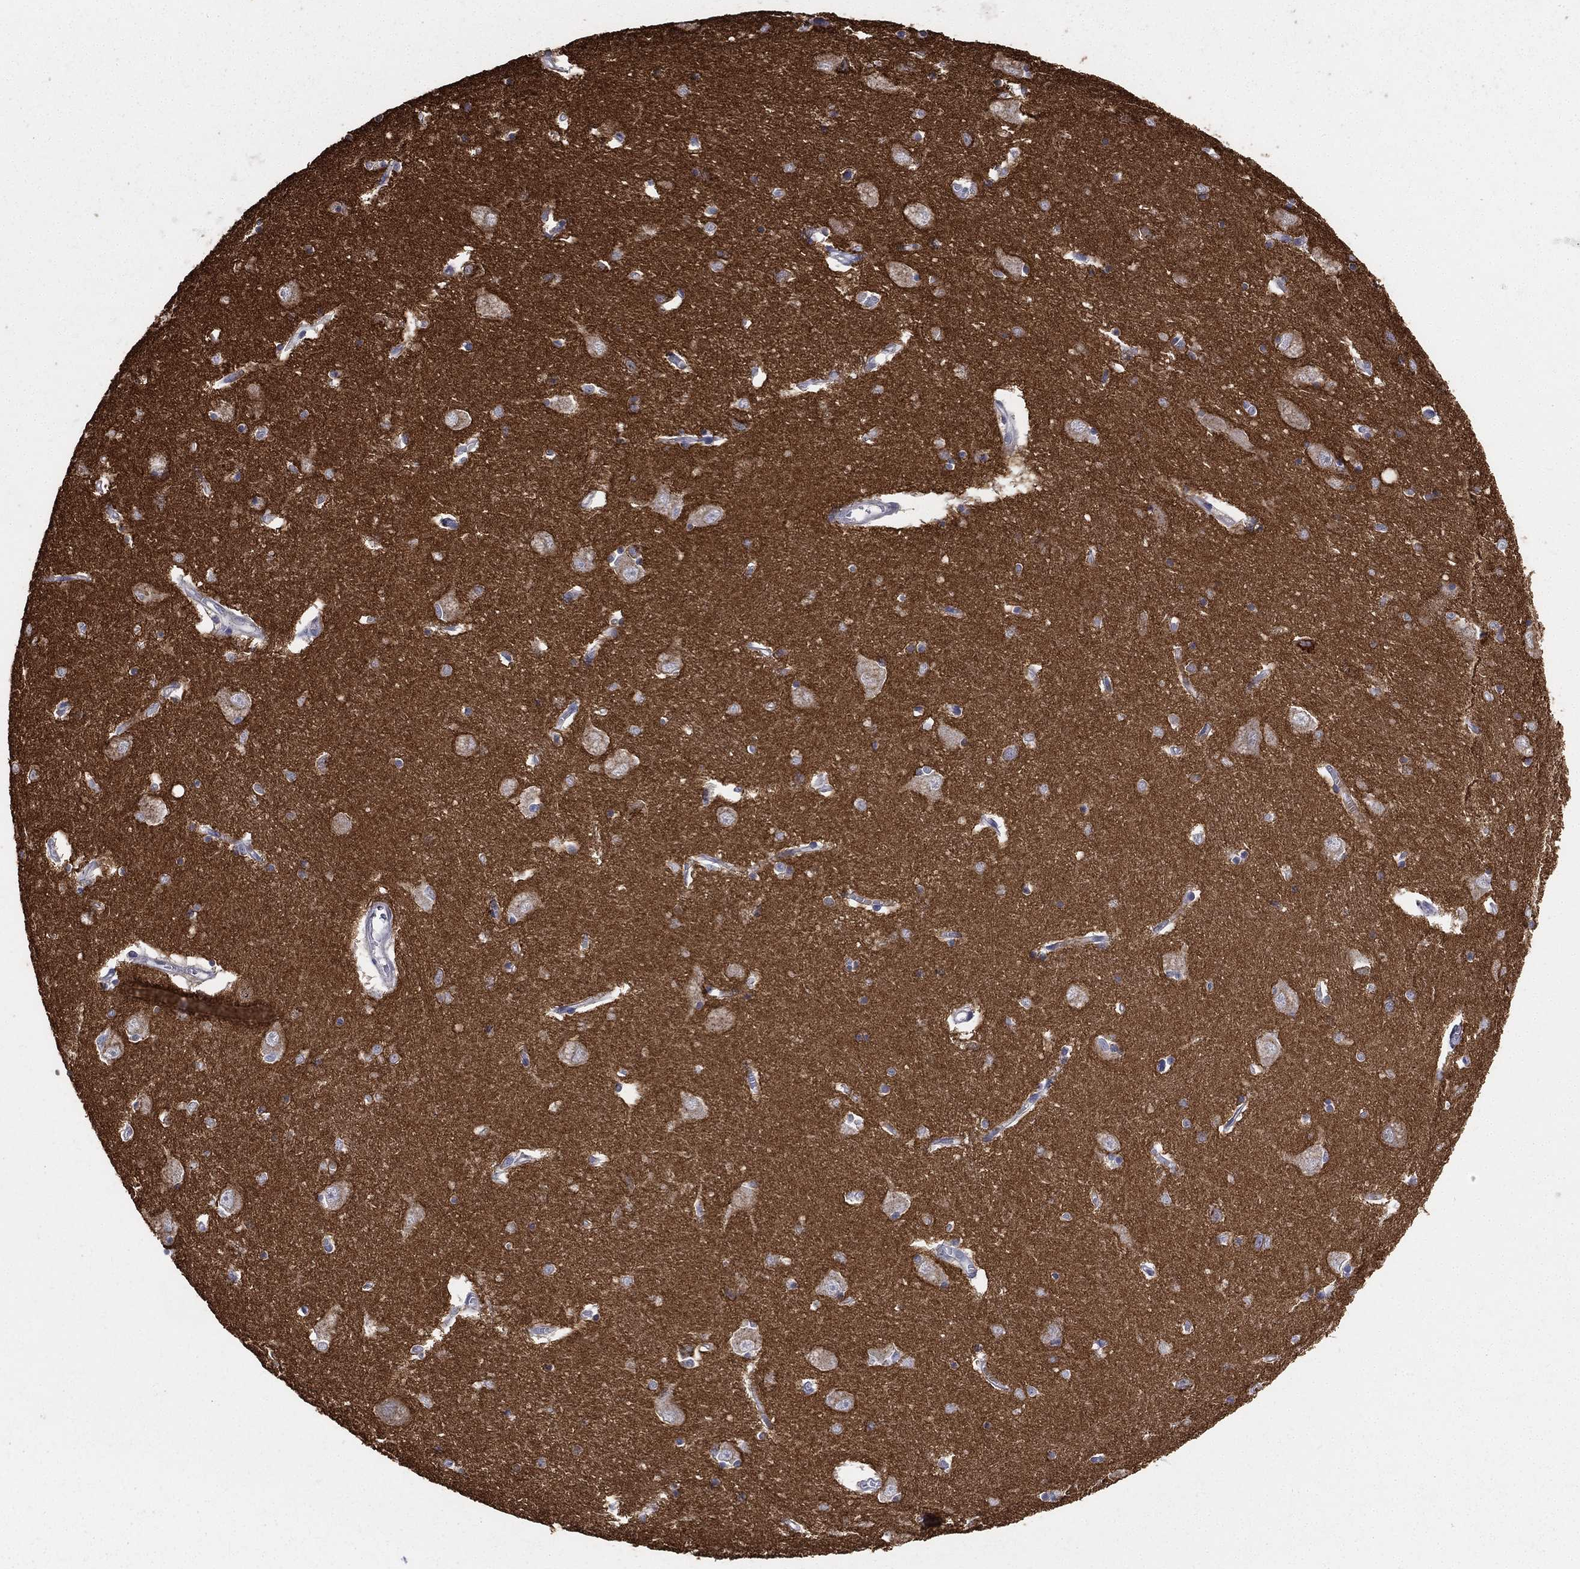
{"staining": {"intensity": "negative", "quantity": "none", "location": "none"}, "tissue": "caudate", "cell_type": "Glial cells", "image_type": "normal", "snomed": [{"axis": "morphology", "description": "Normal tissue, NOS"}, {"axis": "topography", "description": "Lateral ventricle wall"}], "caption": "Glial cells show no significant staining in unremarkable caudate.", "gene": "SNAP25", "patient": {"sex": "male", "age": 54}}